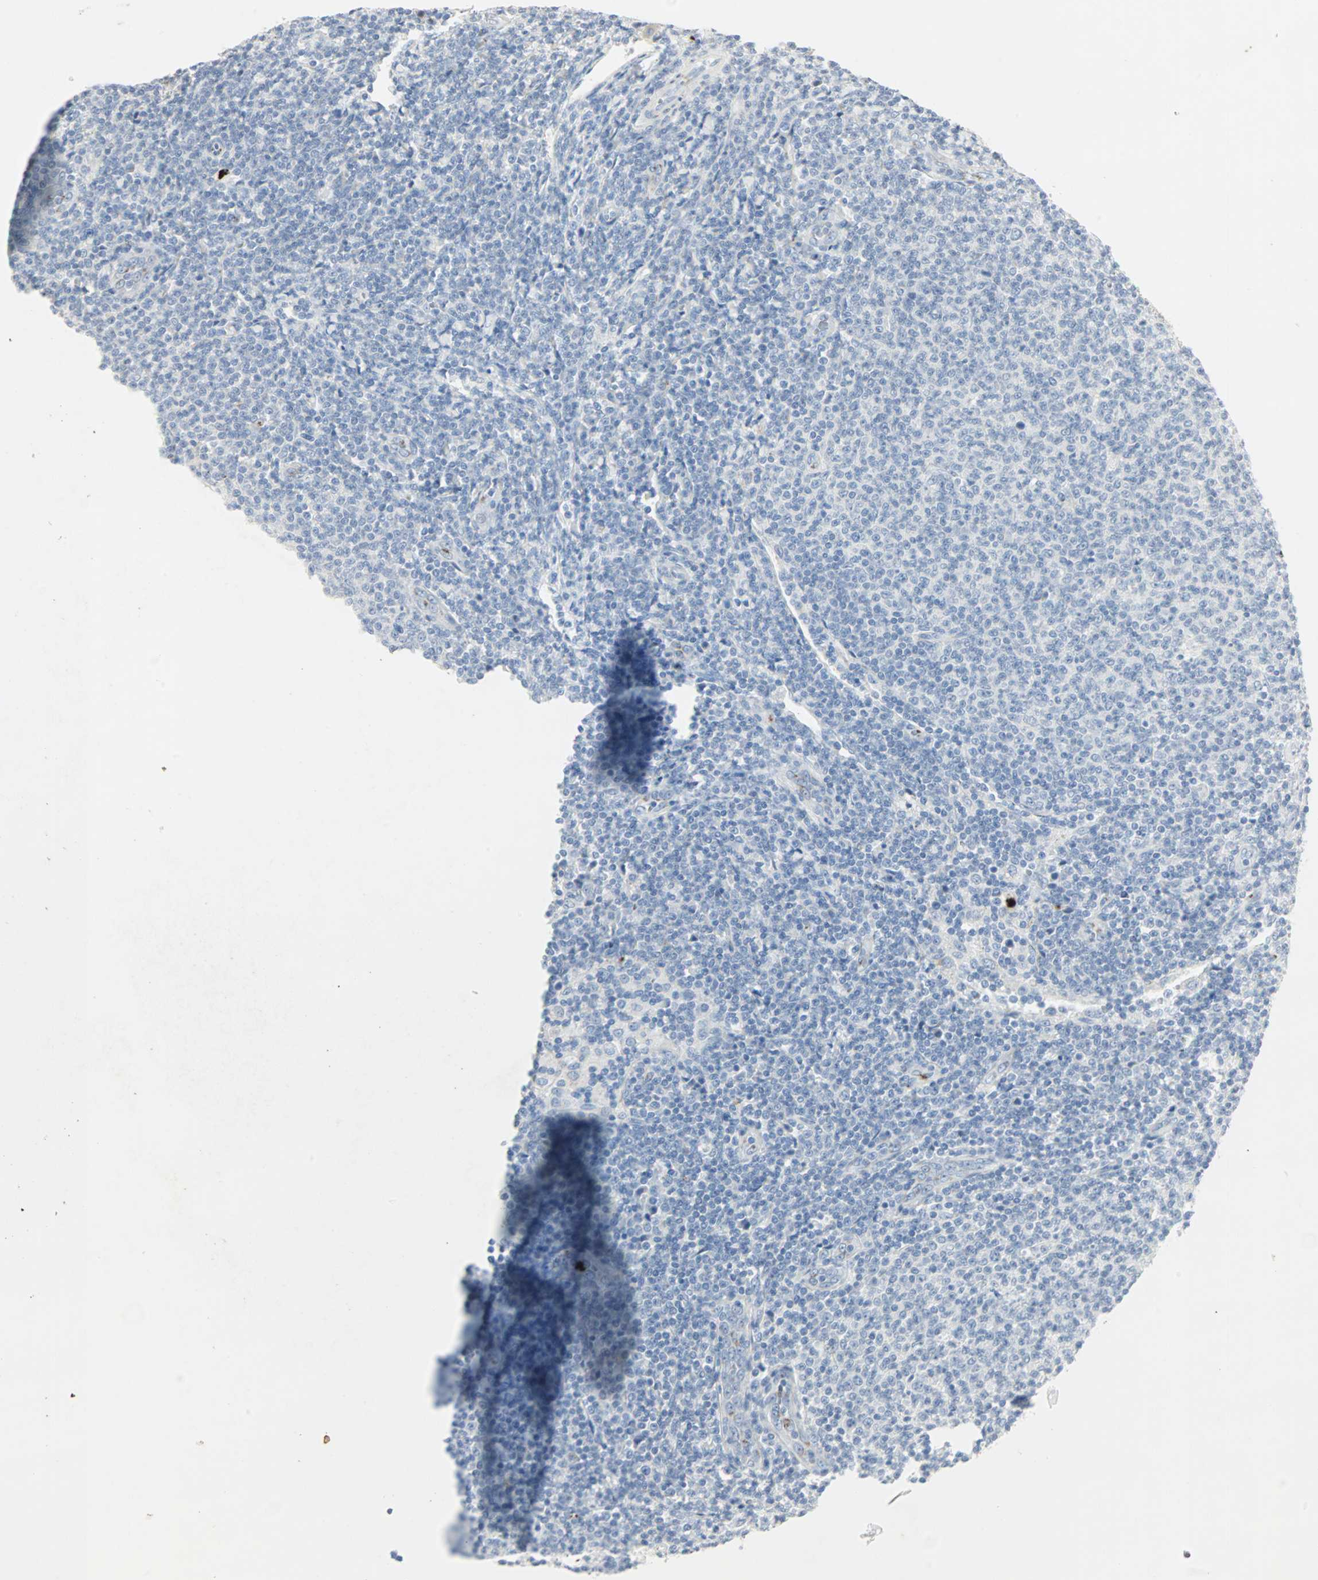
{"staining": {"intensity": "negative", "quantity": "none", "location": "none"}, "tissue": "lymphoma", "cell_type": "Tumor cells", "image_type": "cancer", "snomed": [{"axis": "morphology", "description": "Malignant lymphoma, non-Hodgkin's type, Low grade"}, {"axis": "topography", "description": "Lymph node"}], "caption": "Tumor cells show no significant protein expression in lymphoma.", "gene": "CEACAM6", "patient": {"sex": "male", "age": 66}}